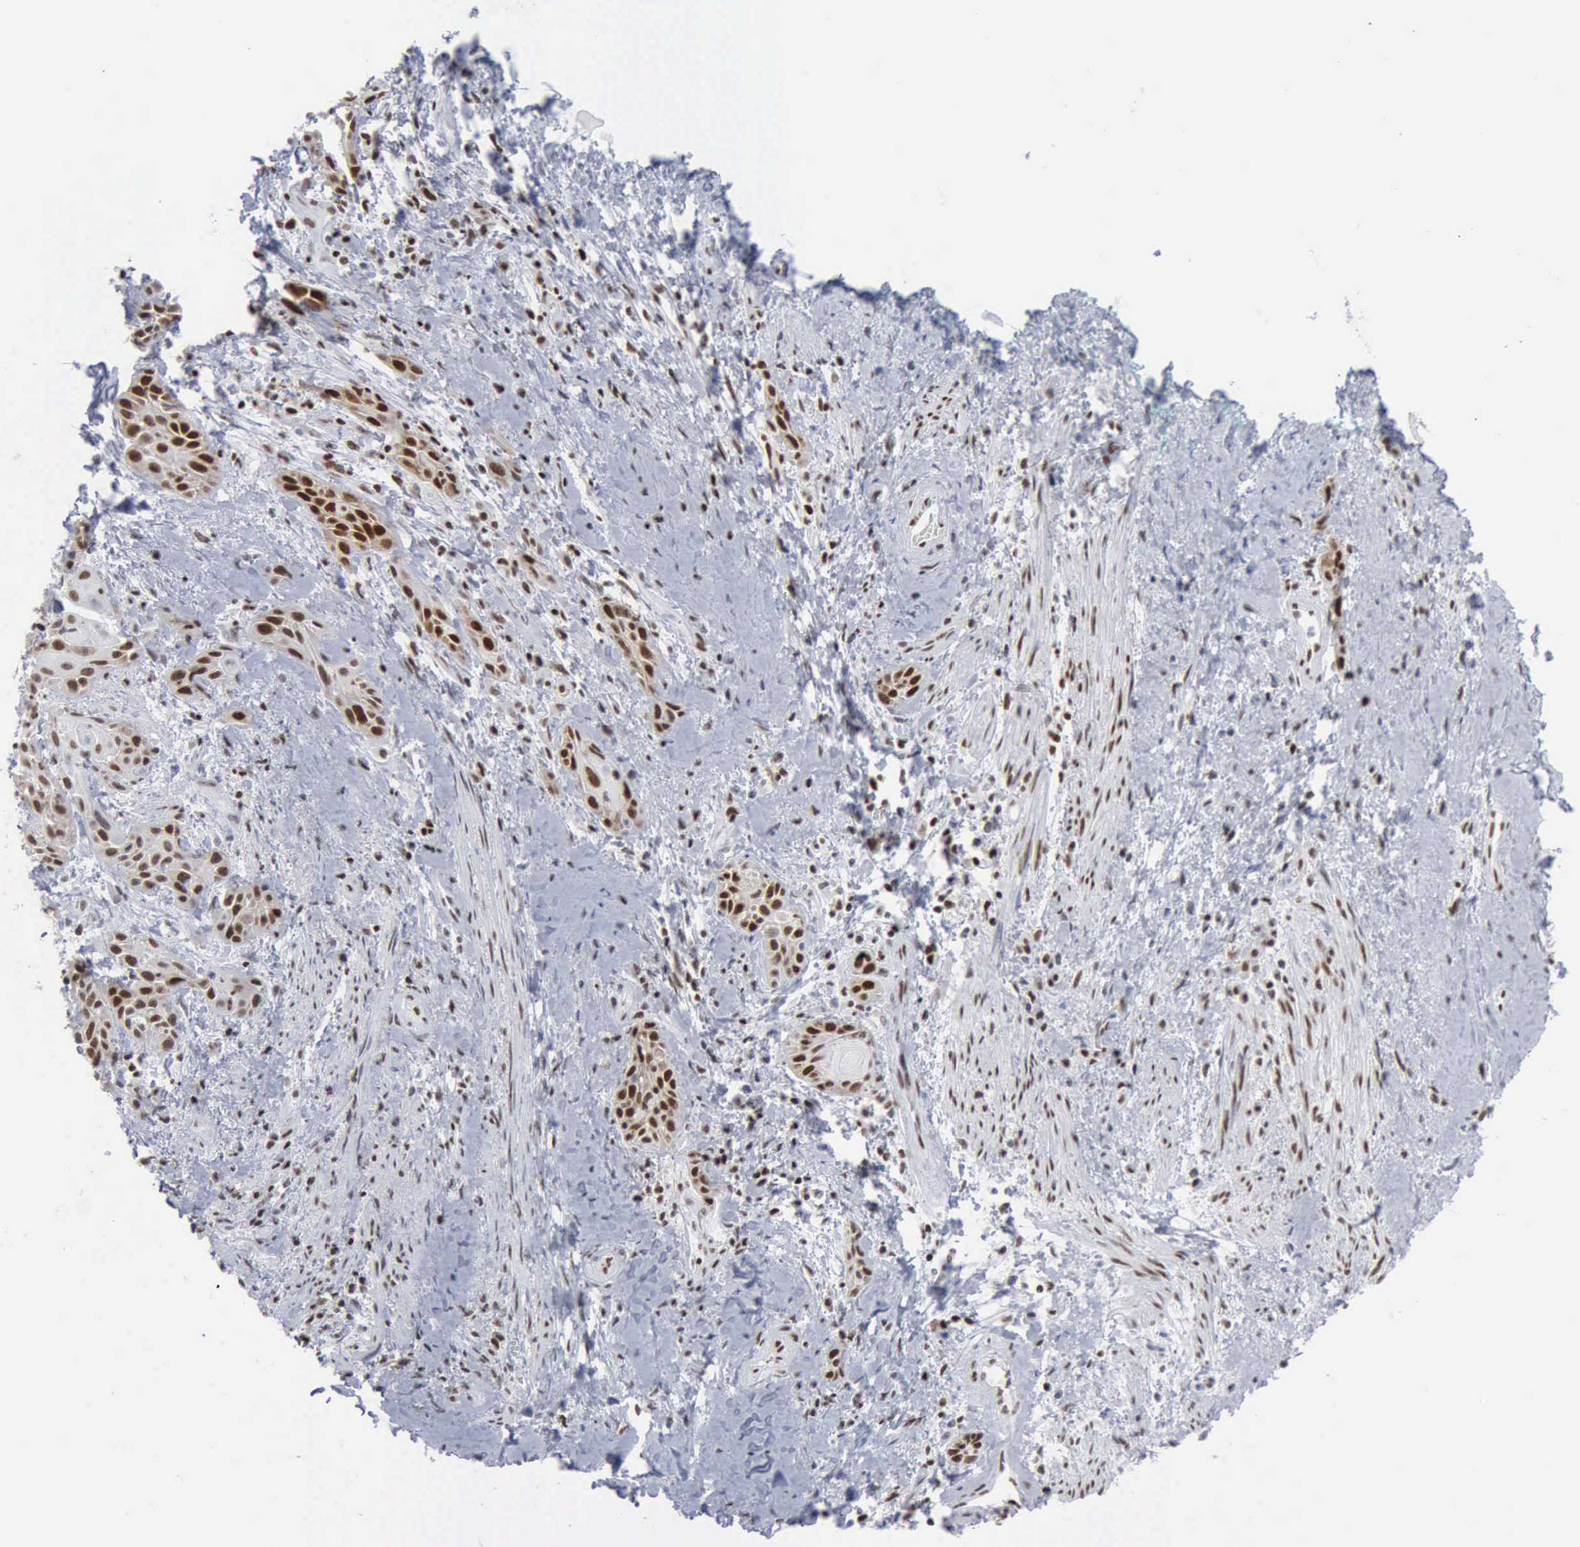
{"staining": {"intensity": "strong", "quantity": "25%-75%", "location": "nuclear"}, "tissue": "skin cancer", "cell_type": "Tumor cells", "image_type": "cancer", "snomed": [{"axis": "morphology", "description": "Squamous cell carcinoma, NOS"}, {"axis": "topography", "description": "Skin"}, {"axis": "topography", "description": "Anal"}], "caption": "The image exhibits staining of skin cancer (squamous cell carcinoma), revealing strong nuclear protein positivity (brown color) within tumor cells.", "gene": "XPA", "patient": {"sex": "male", "age": 64}}